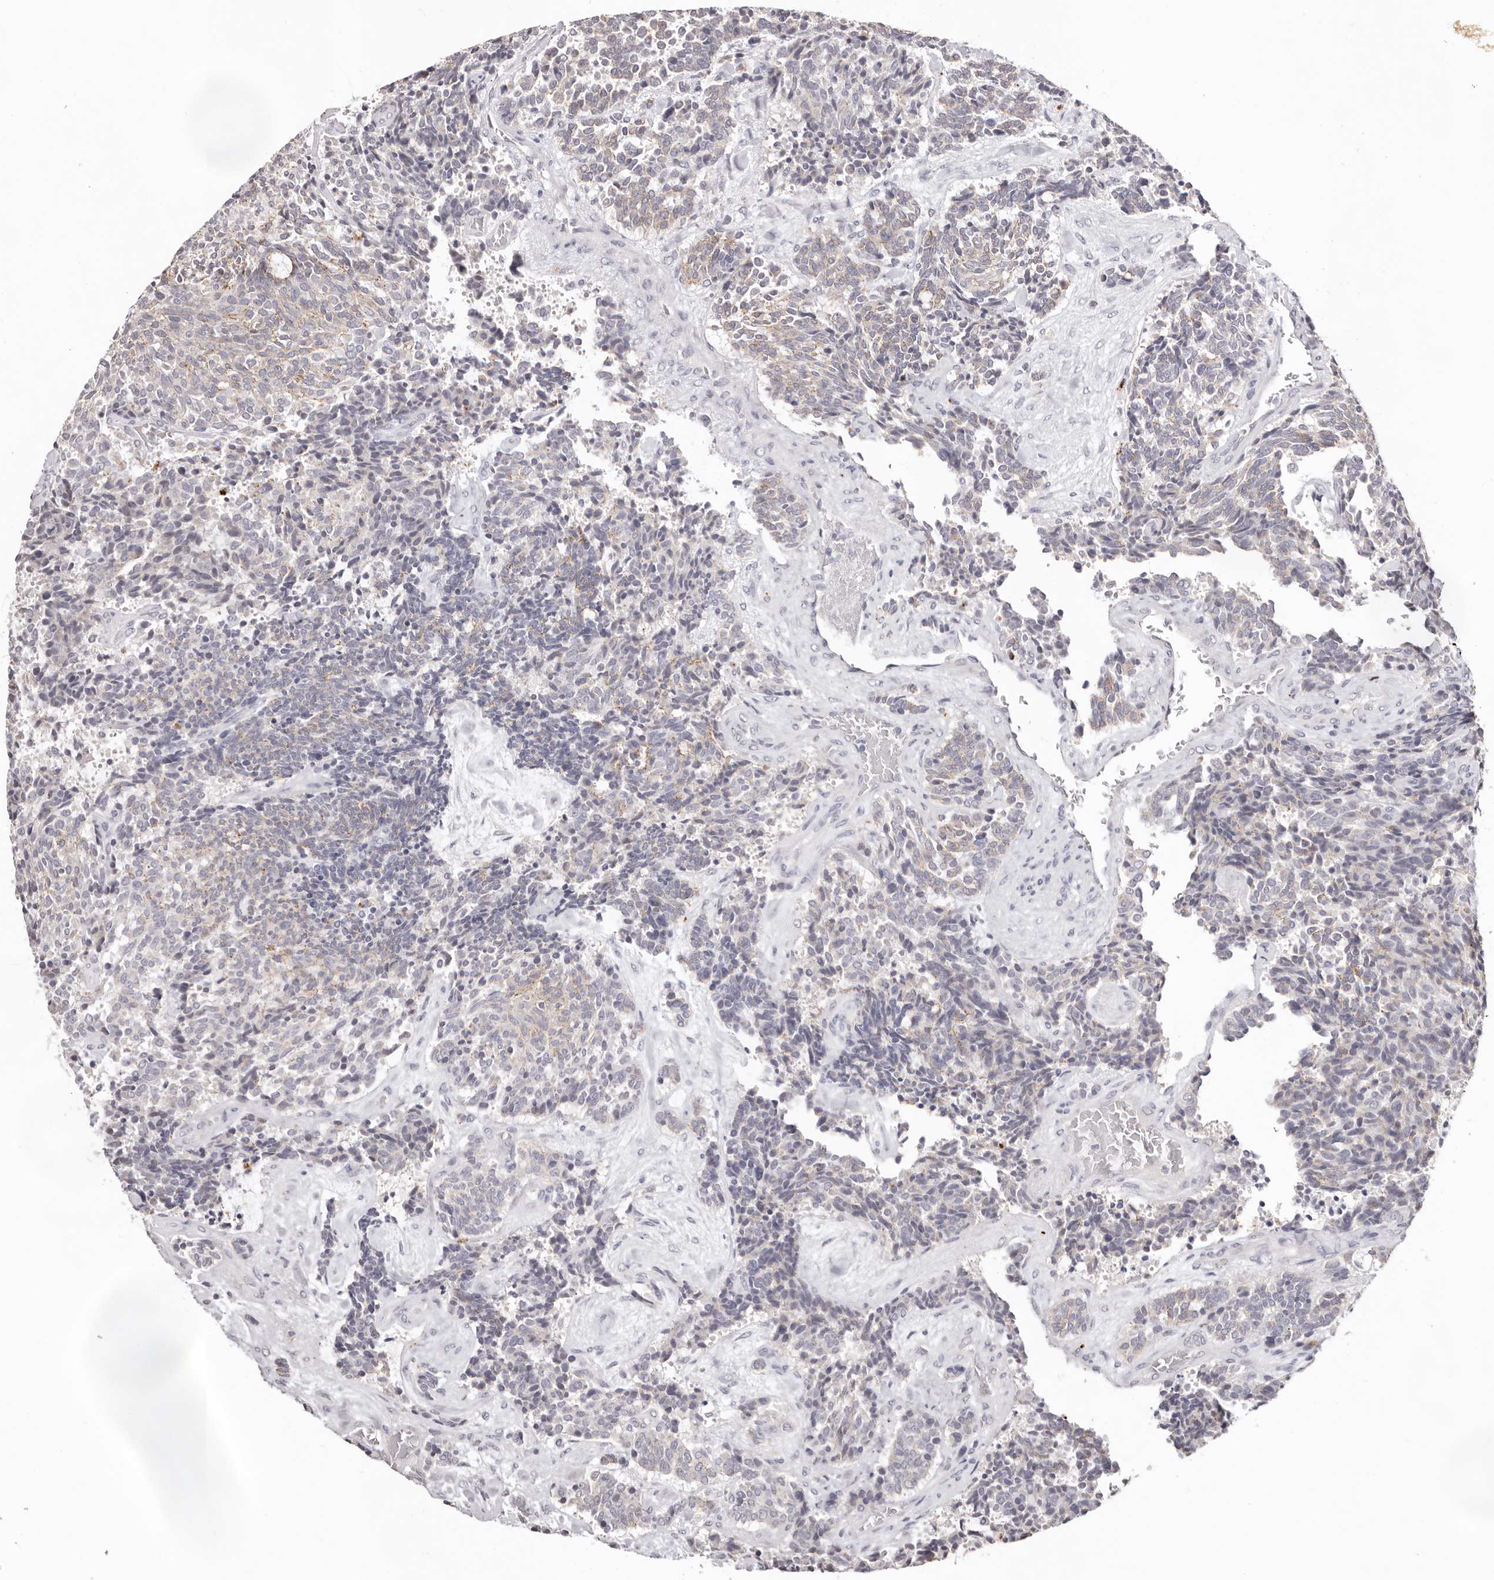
{"staining": {"intensity": "weak", "quantity": "25%-75%", "location": "cytoplasmic/membranous"}, "tissue": "carcinoid", "cell_type": "Tumor cells", "image_type": "cancer", "snomed": [{"axis": "morphology", "description": "Carcinoid, malignant, NOS"}, {"axis": "topography", "description": "Pancreas"}], "caption": "Protein staining shows weak cytoplasmic/membranous expression in approximately 25%-75% of tumor cells in carcinoid (malignant).", "gene": "PCDHB6", "patient": {"sex": "female", "age": 54}}